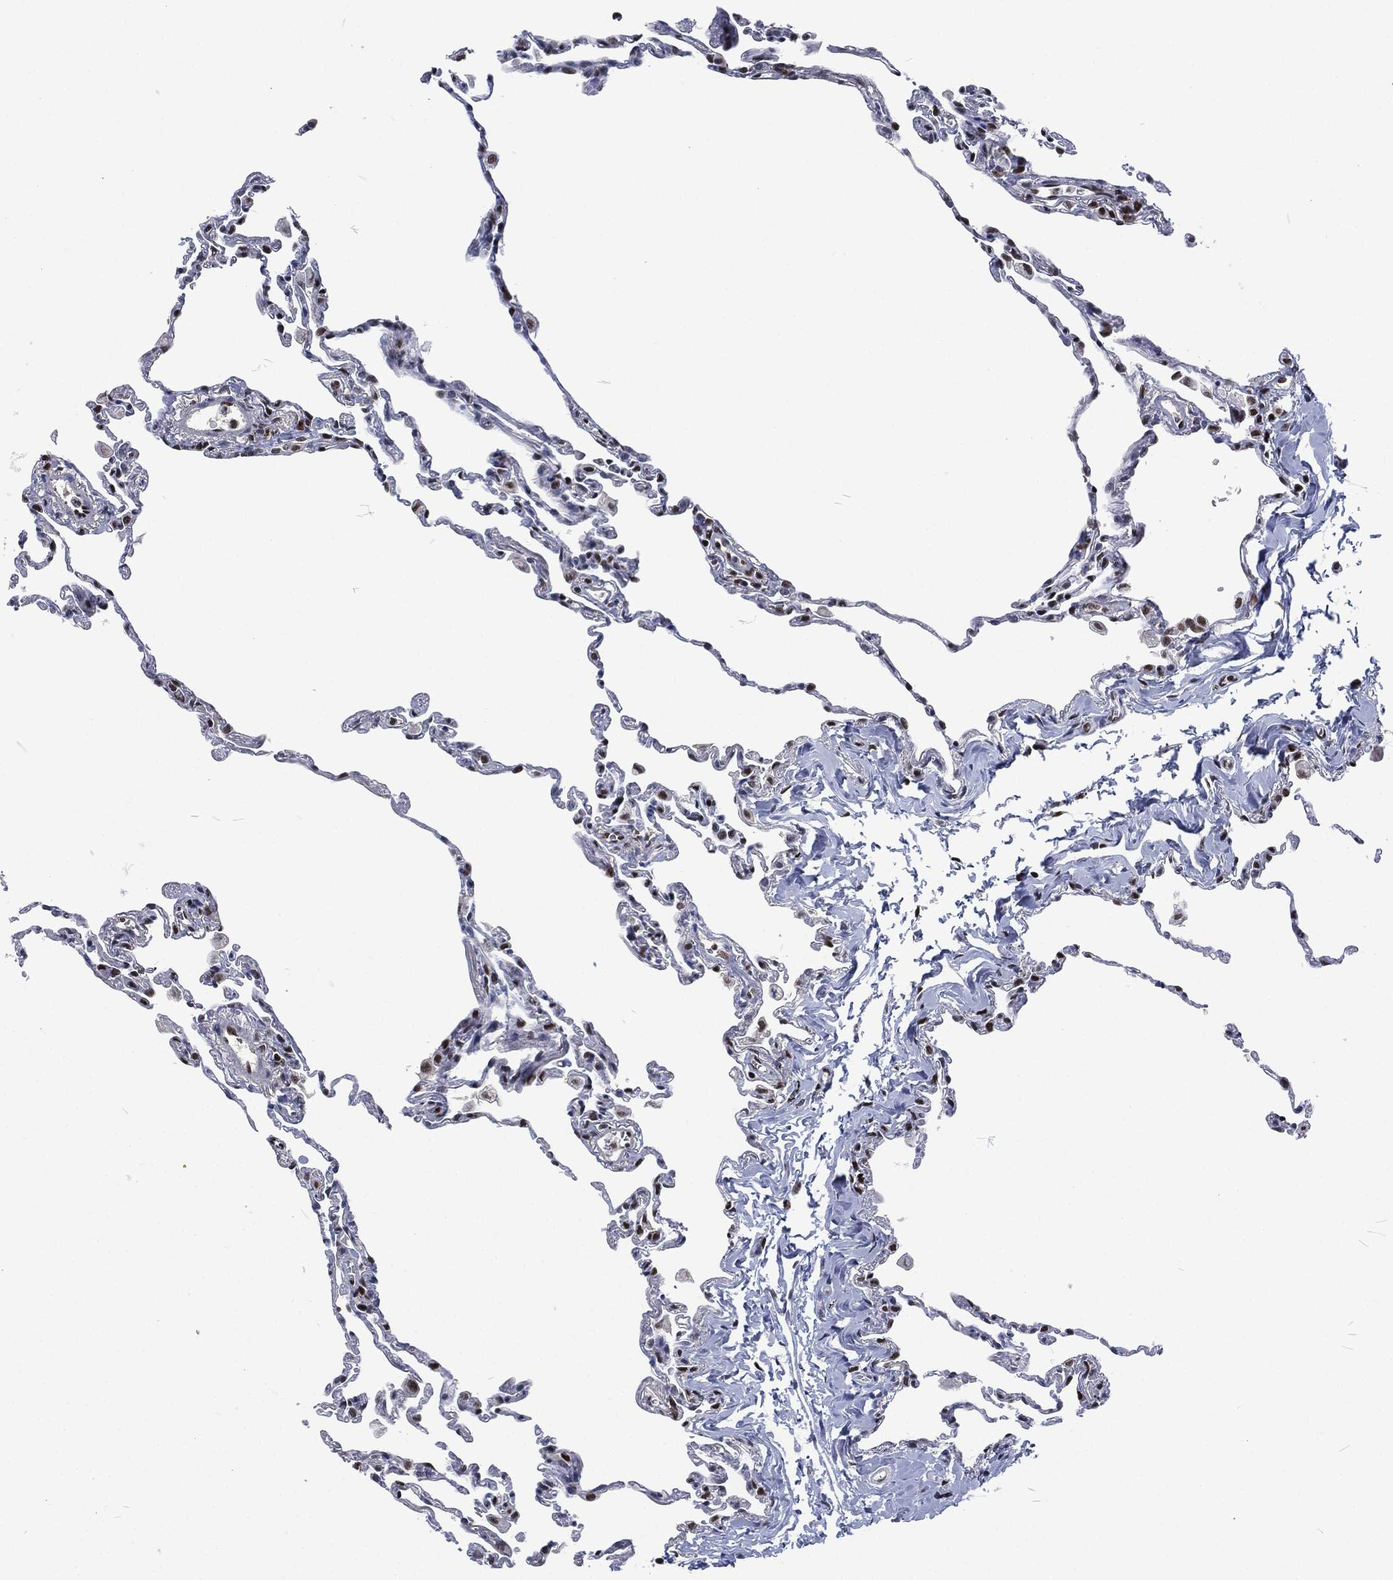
{"staining": {"intensity": "strong", "quantity": "25%-75%", "location": "nuclear"}, "tissue": "lung", "cell_type": "Alveolar cells", "image_type": "normal", "snomed": [{"axis": "morphology", "description": "Normal tissue, NOS"}, {"axis": "topography", "description": "Lung"}], "caption": "Immunohistochemical staining of normal lung displays high levels of strong nuclear staining in about 25%-75% of alveolar cells. (DAB (3,3'-diaminobenzidine) = brown stain, brightfield microscopy at high magnification).", "gene": "DCPS", "patient": {"sex": "female", "age": 57}}